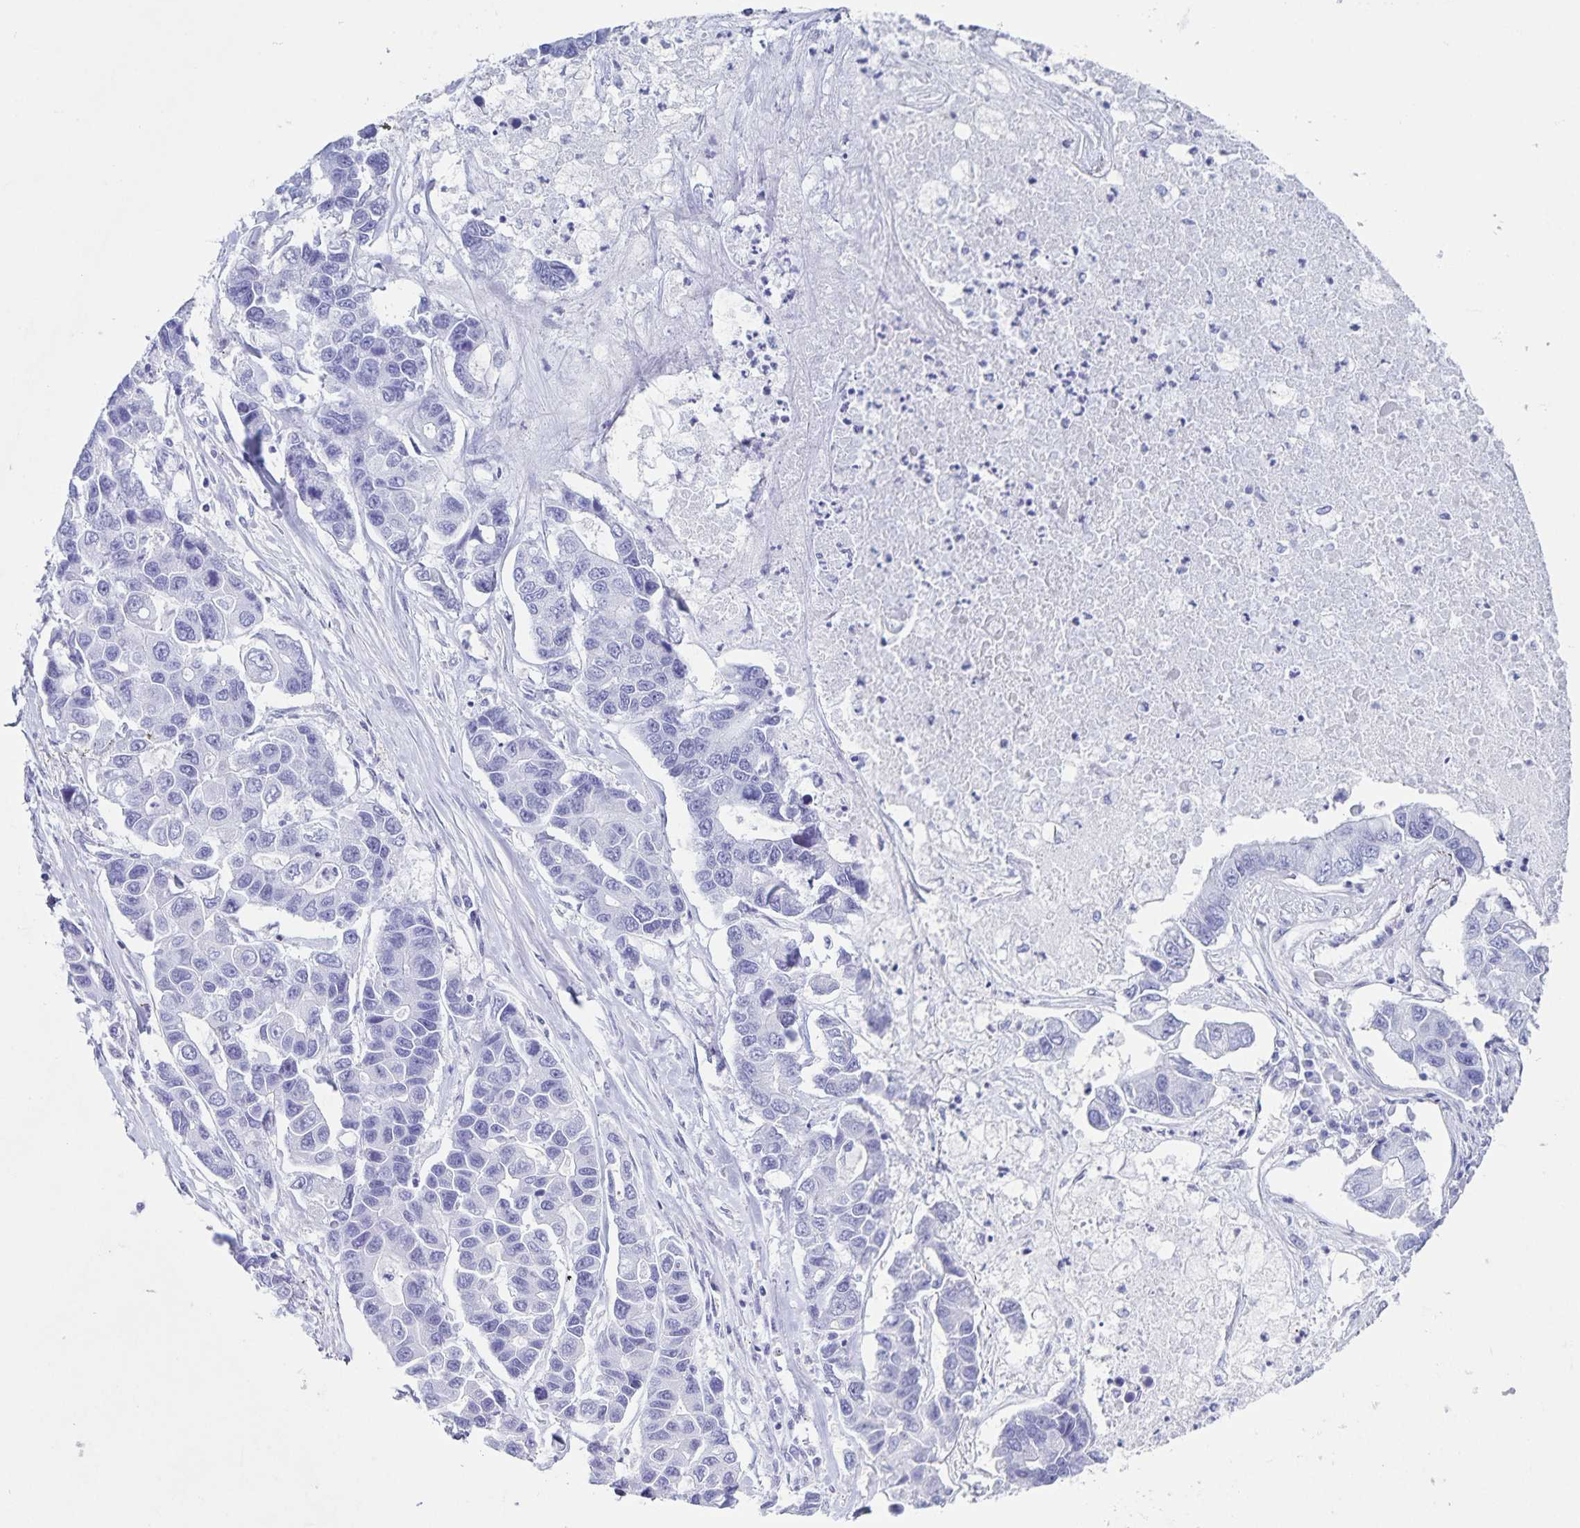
{"staining": {"intensity": "negative", "quantity": "none", "location": "none"}, "tissue": "lung cancer", "cell_type": "Tumor cells", "image_type": "cancer", "snomed": [{"axis": "morphology", "description": "Adenocarcinoma, NOS"}, {"axis": "topography", "description": "Bronchus"}, {"axis": "topography", "description": "Lung"}], "caption": "Micrograph shows no significant protein staining in tumor cells of adenocarcinoma (lung).", "gene": "C12orf56", "patient": {"sex": "female", "age": 51}}